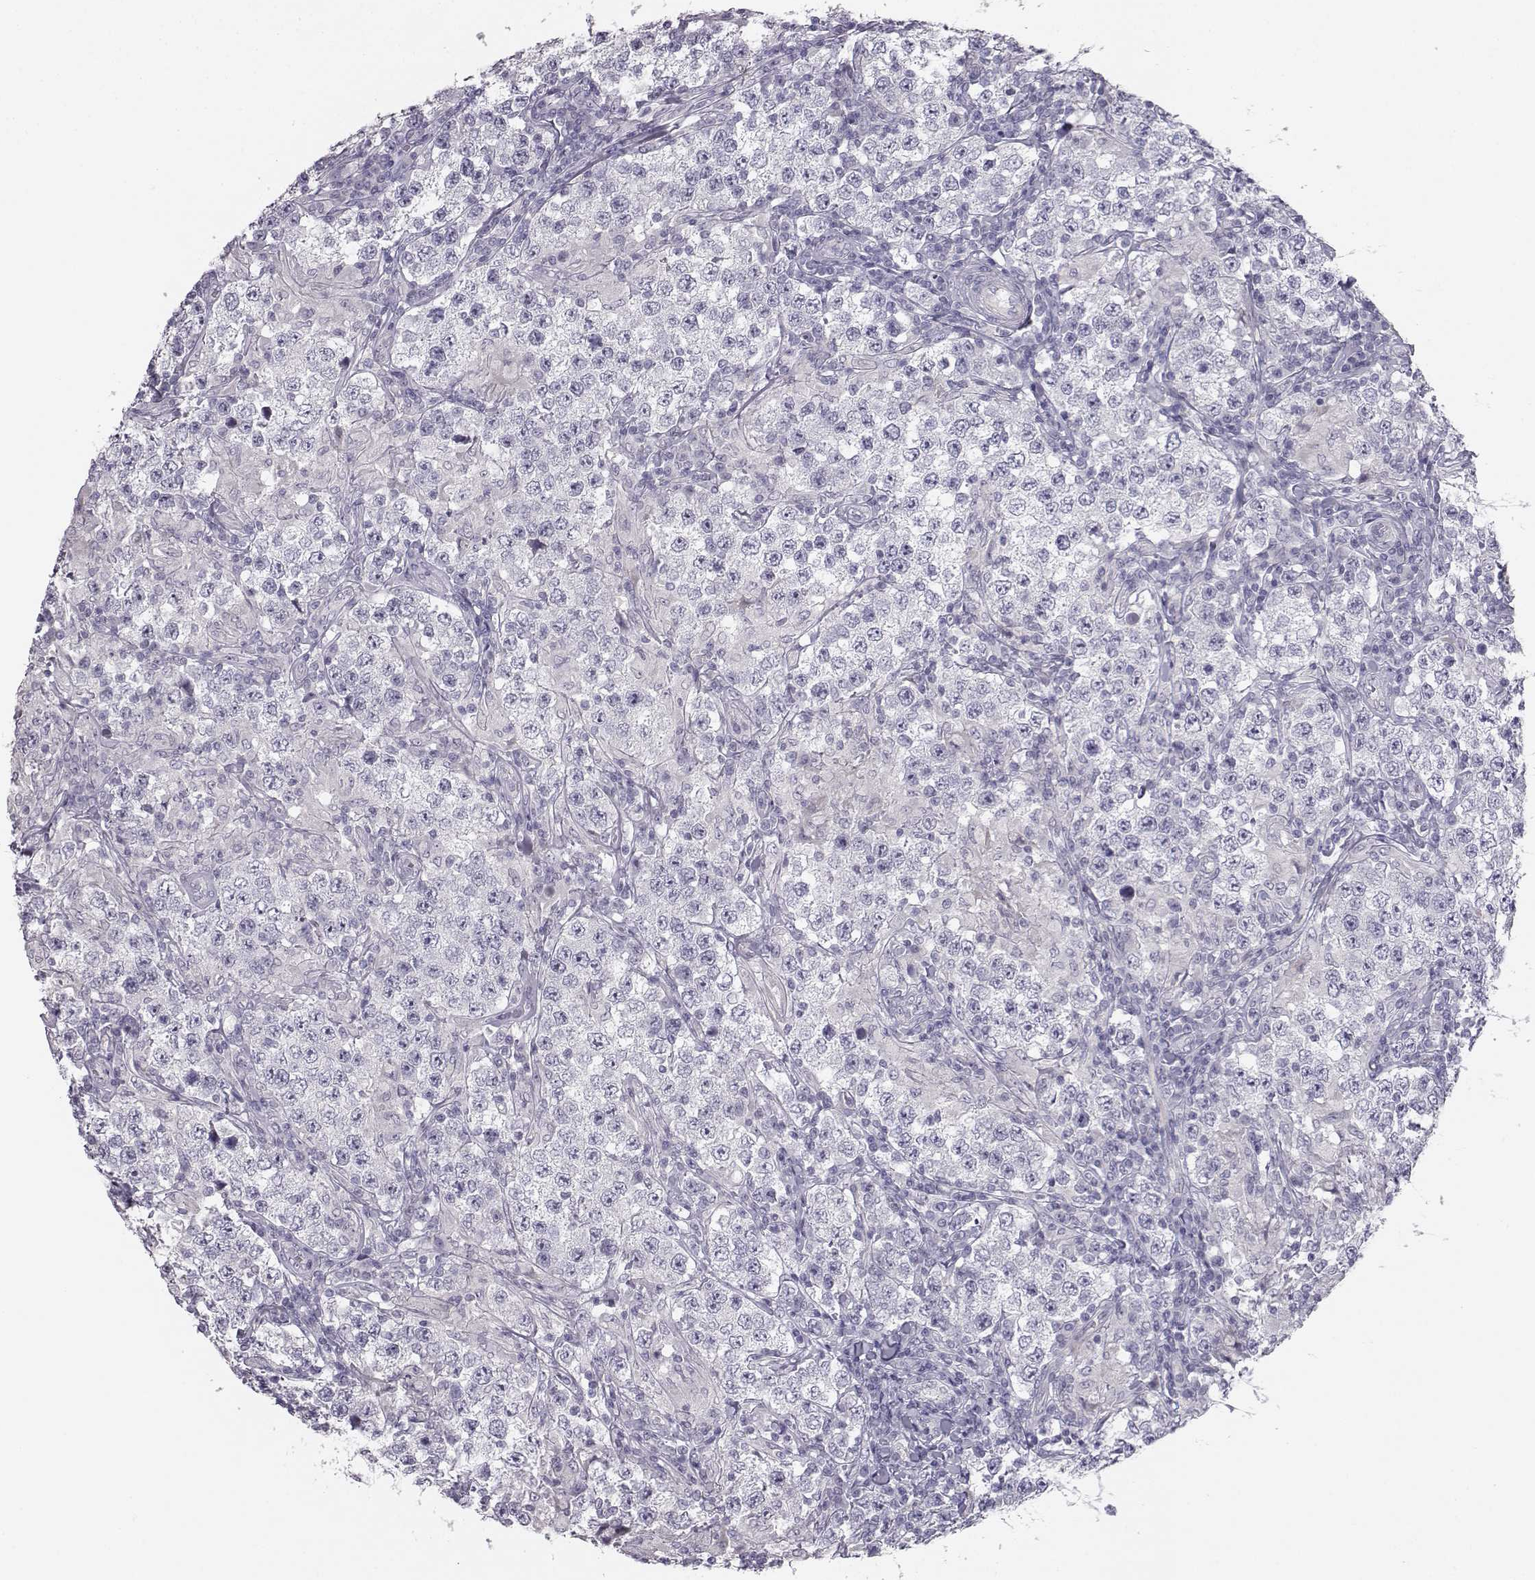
{"staining": {"intensity": "negative", "quantity": "none", "location": "none"}, "tissue": "testis cancer", "cell_type": "Tumor cells", "image_type": "cancer", "snomed": [{"axis": "morphology", "description": "Seminoma, NOS"}, {"axis": "morphology", "description": "Carcinoma, Embryonal, NOS"}, {"axis": "topography", "description": "Testis"}], "caption": "Immunohistochemical staining of human testis cancer (embryonal carcinoma) reveals no significant positivity in tumor cells.", "gene": "MYCBPAP", "patient": {"sex": "male", "age": 41}}